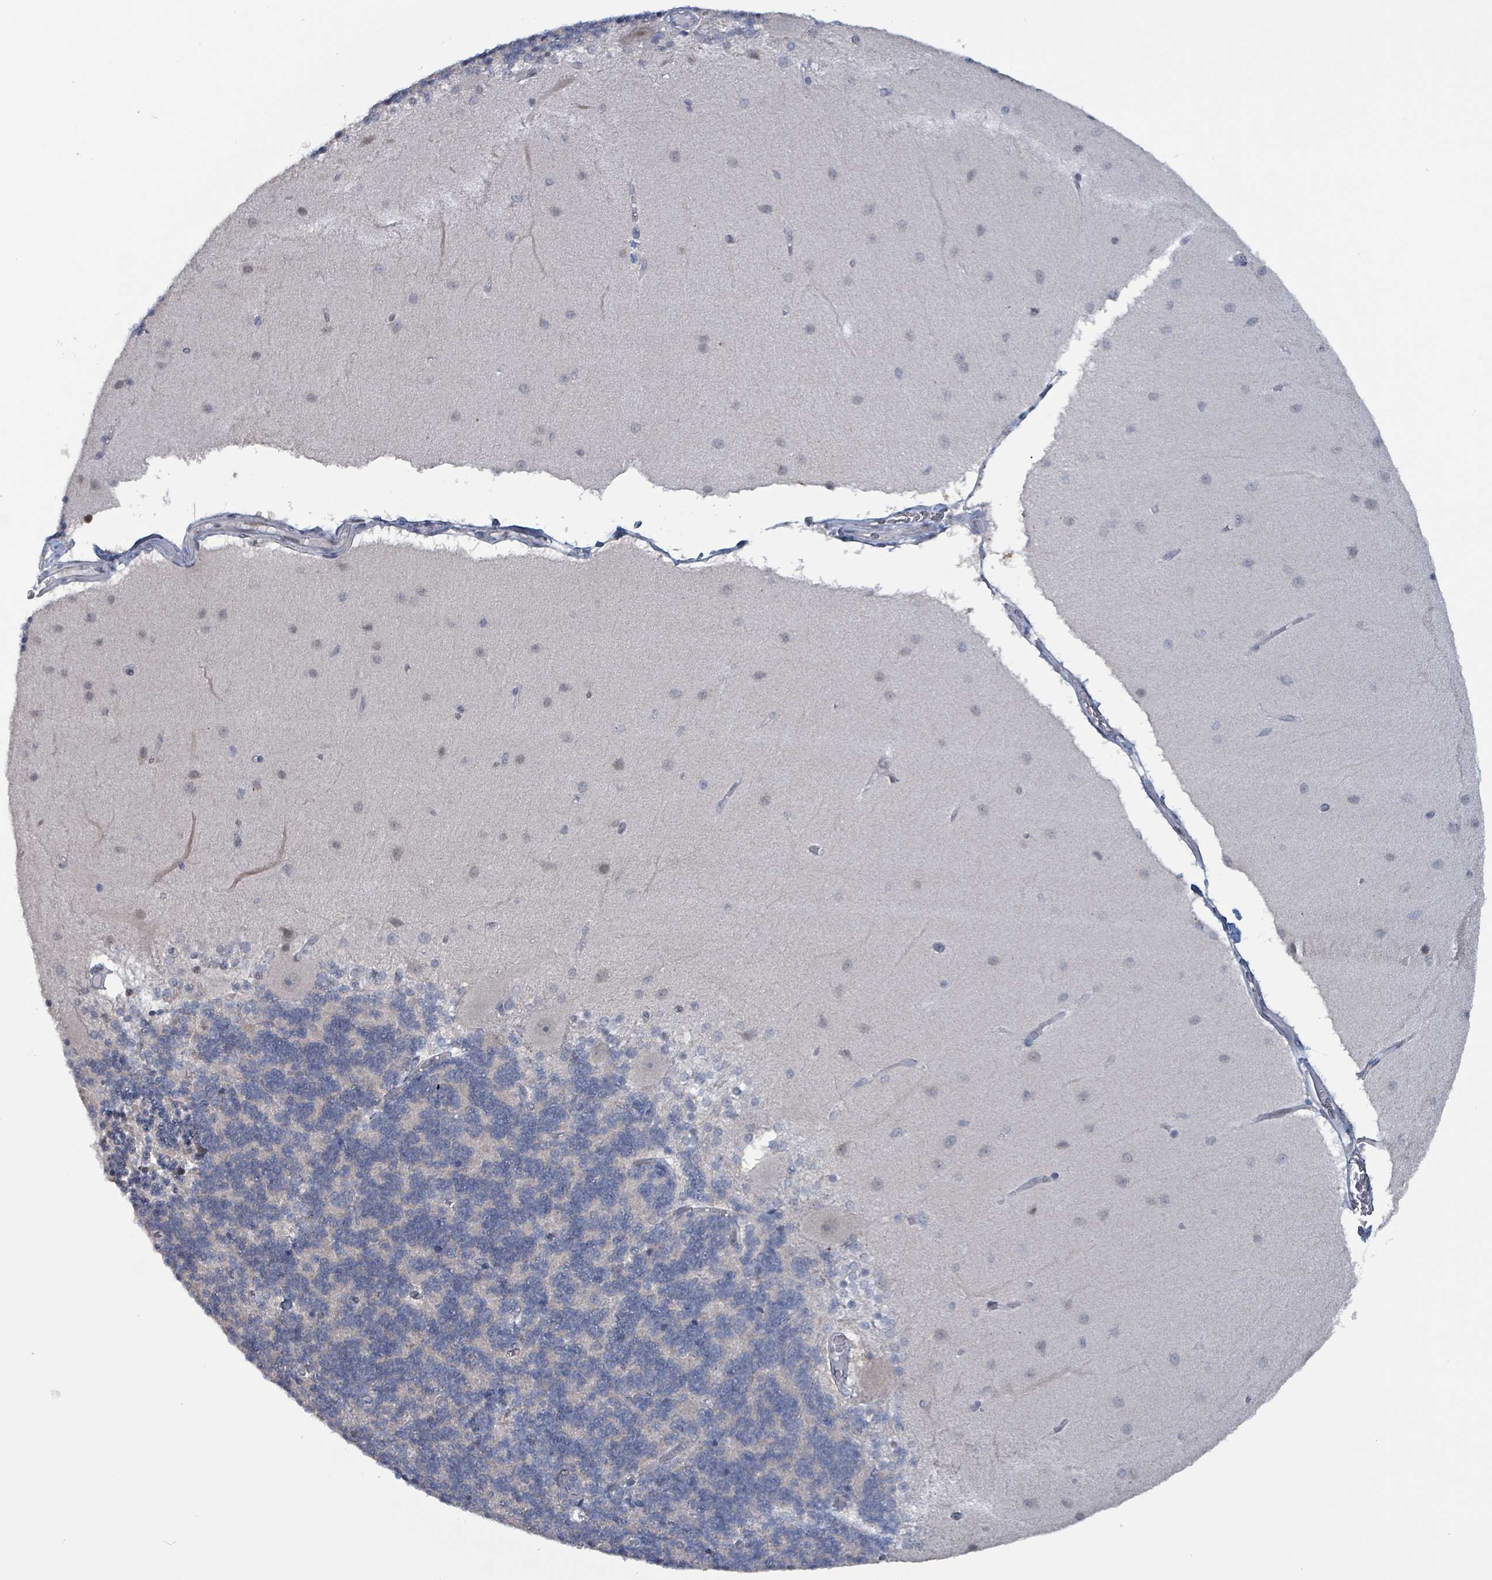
{"staining": {"intensity": "negative", "quantity": "none", "location": "none"}, "tissue": "cerebellum", "cell_type": "Cells in granular layer", "image_type": "normal", "snomed": [{"axis": "morphology", "description": "Normal tissue, NOS"}, {"axis": "topography", "description": "Cerebellum"}], "caption": "Immunohistochemistry (IHC) histopathology image of normal cerebellum: cerebellum stained with DAB displays no significant protein staining in cells in granular layer.", "gene": "BIVM", "patient": {"sex": "female", "age": 54}}